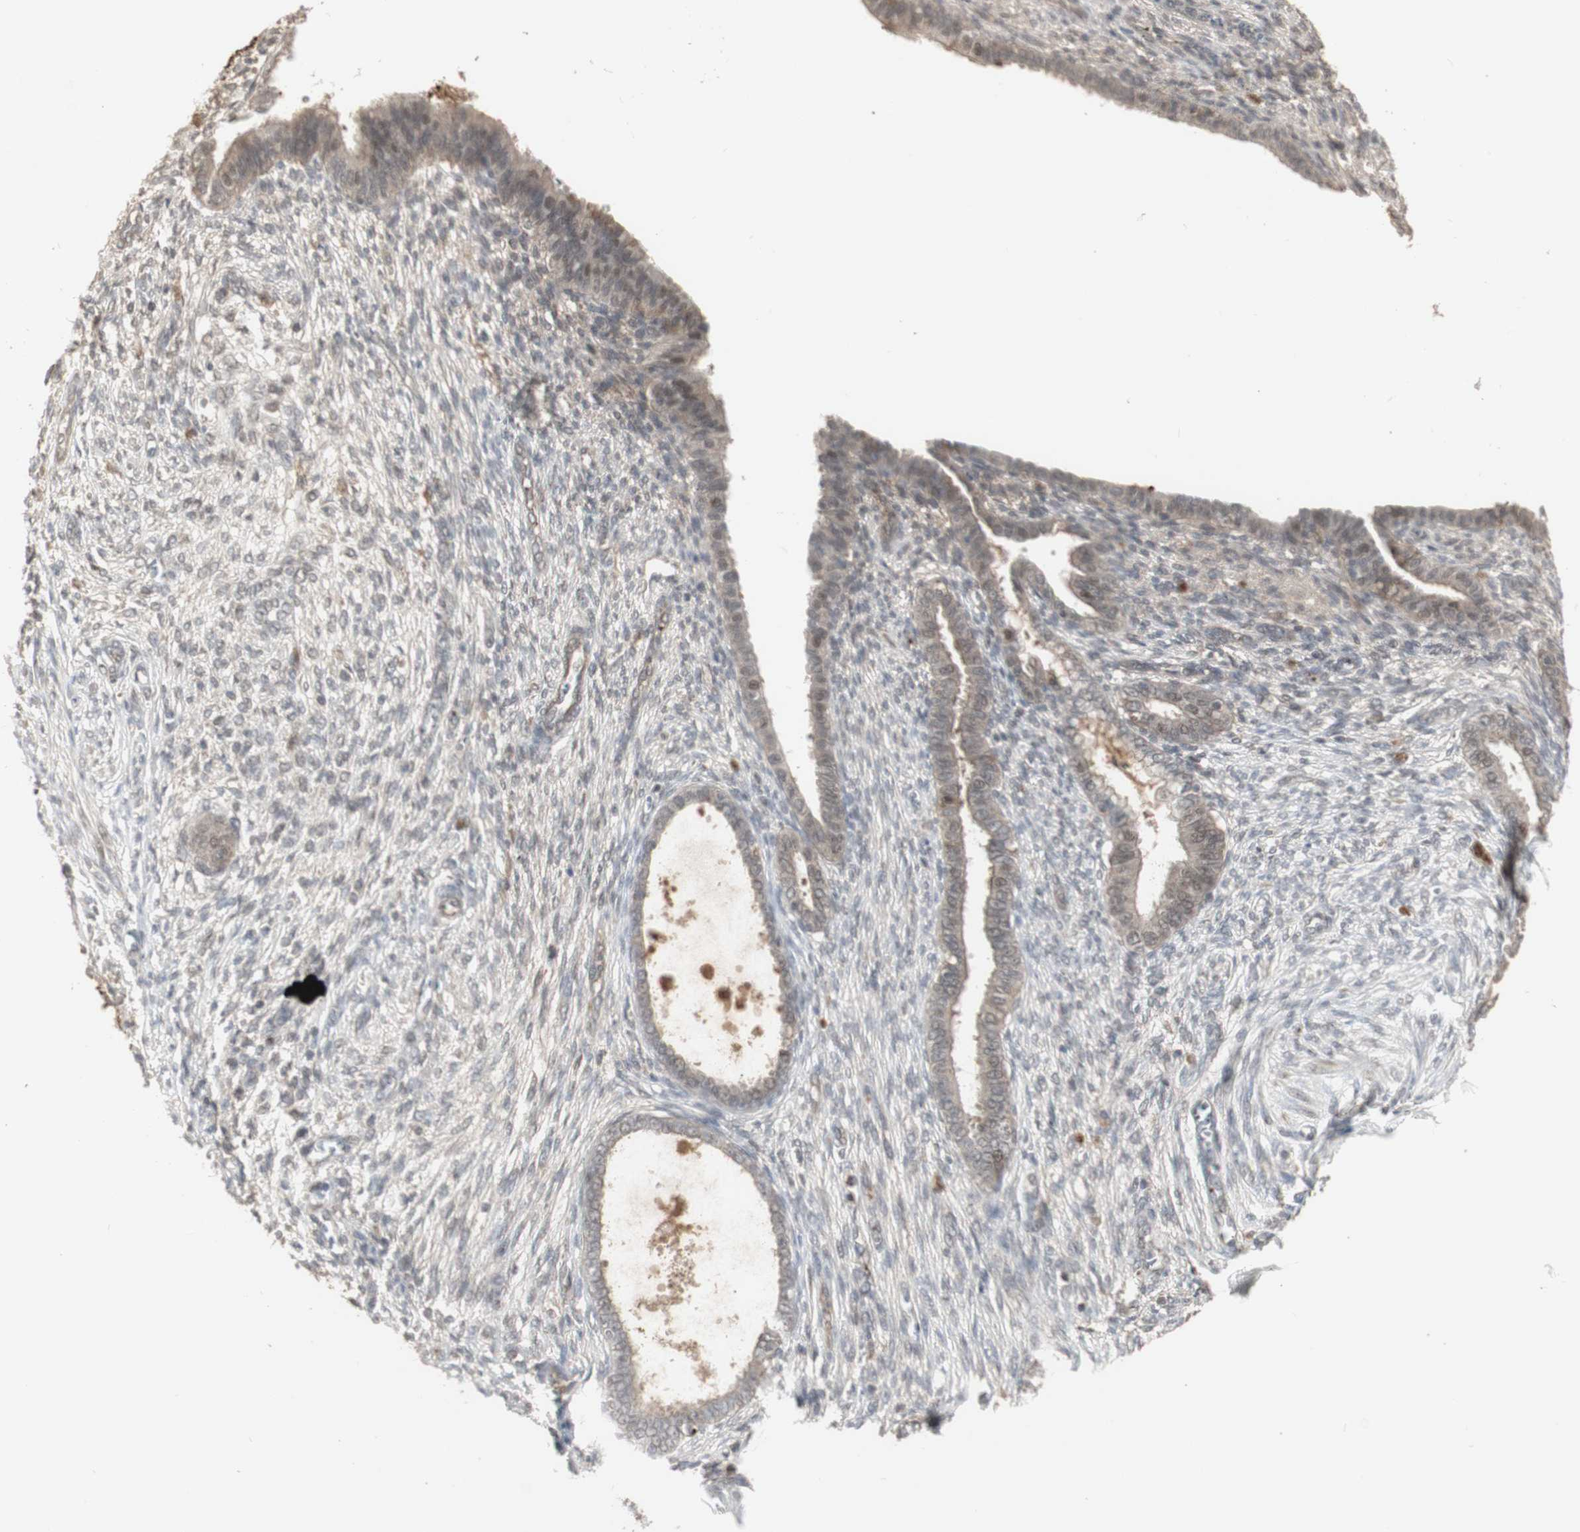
{"staining": {"intensity": "weak", "quantity": ">75%", "location": "cytoplasmic/membranous"}, "tissue": "endometrium", "cell_type": "Cells in endometrial stroma", "image_type": "normal", "snomed": [{"axis": "morphology", "description": "Normal tissue, NOS"}, {"axis": "topography", "description": "Endometrium"}], "caption": "DAB (3,3'-diaminobenzidine) immunohistochemical staining of benign endometrium reveals weak cytoplasmic/membranous protein positivity in about >75% of cells in endometrial stroma.", "gene": "ALOX12", "patient": {"sex": "female", "age": 72}}